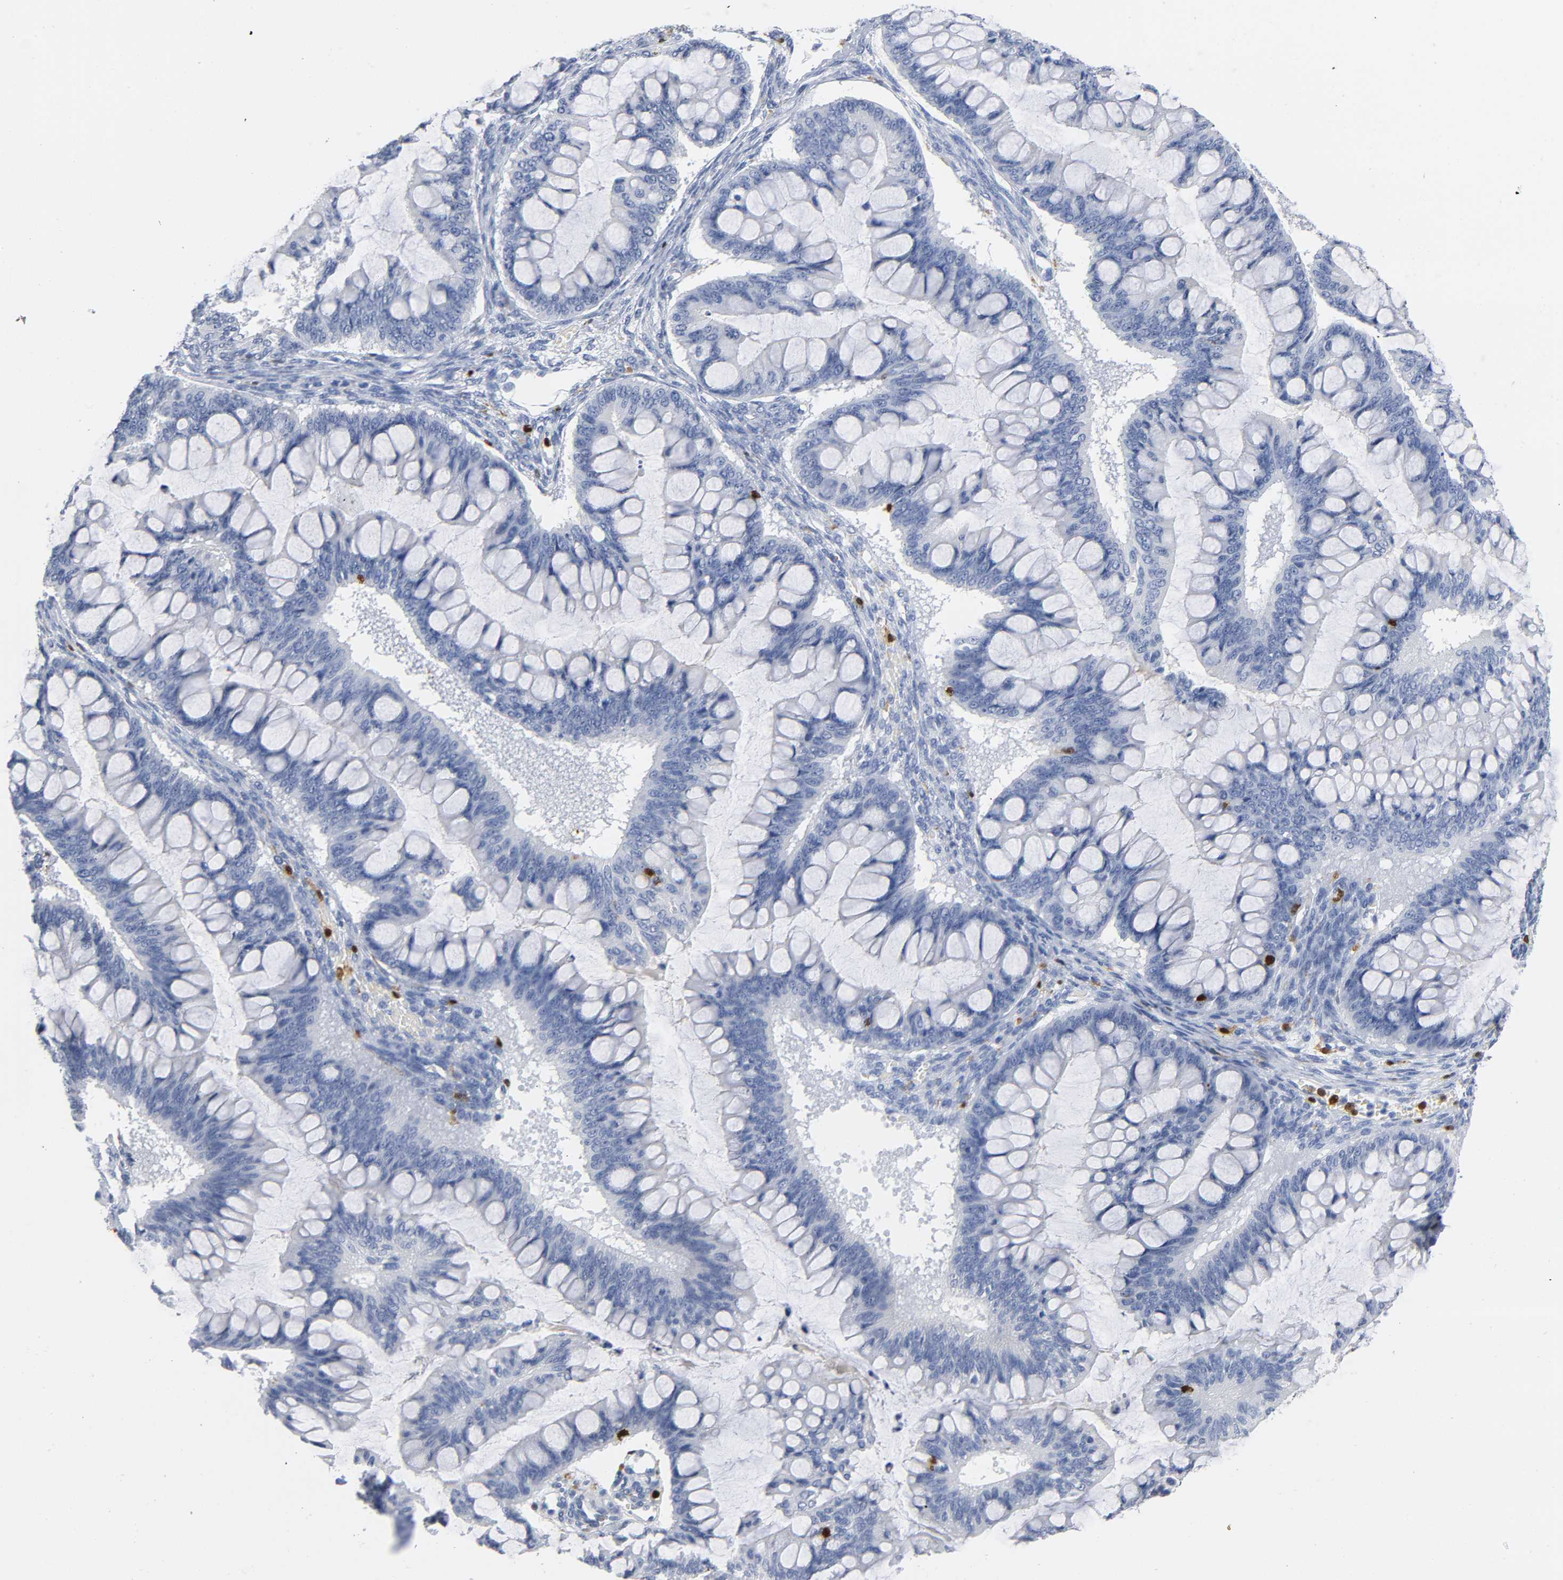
{"staining": {"intensity": "negative", "quantity": "none", "location": "none"}, "tissue": "ovarian cancer", "cell_type": "Tumor cells", "image_type": "cancer", "snomed": [{"axis": "morphology", "description": "Cystadenocarcinoma, mucinous, NOS"}, {"axis": "topography", "description": "Ovary"}], "caption": "This is a micrograph of immunohistochemistry staining of mucinous cystadenocarcinoma (ovarian), which shows no expression in tumor cells.", "gene": "DOK2", "patient": {"sex": "female", "age": 73}}